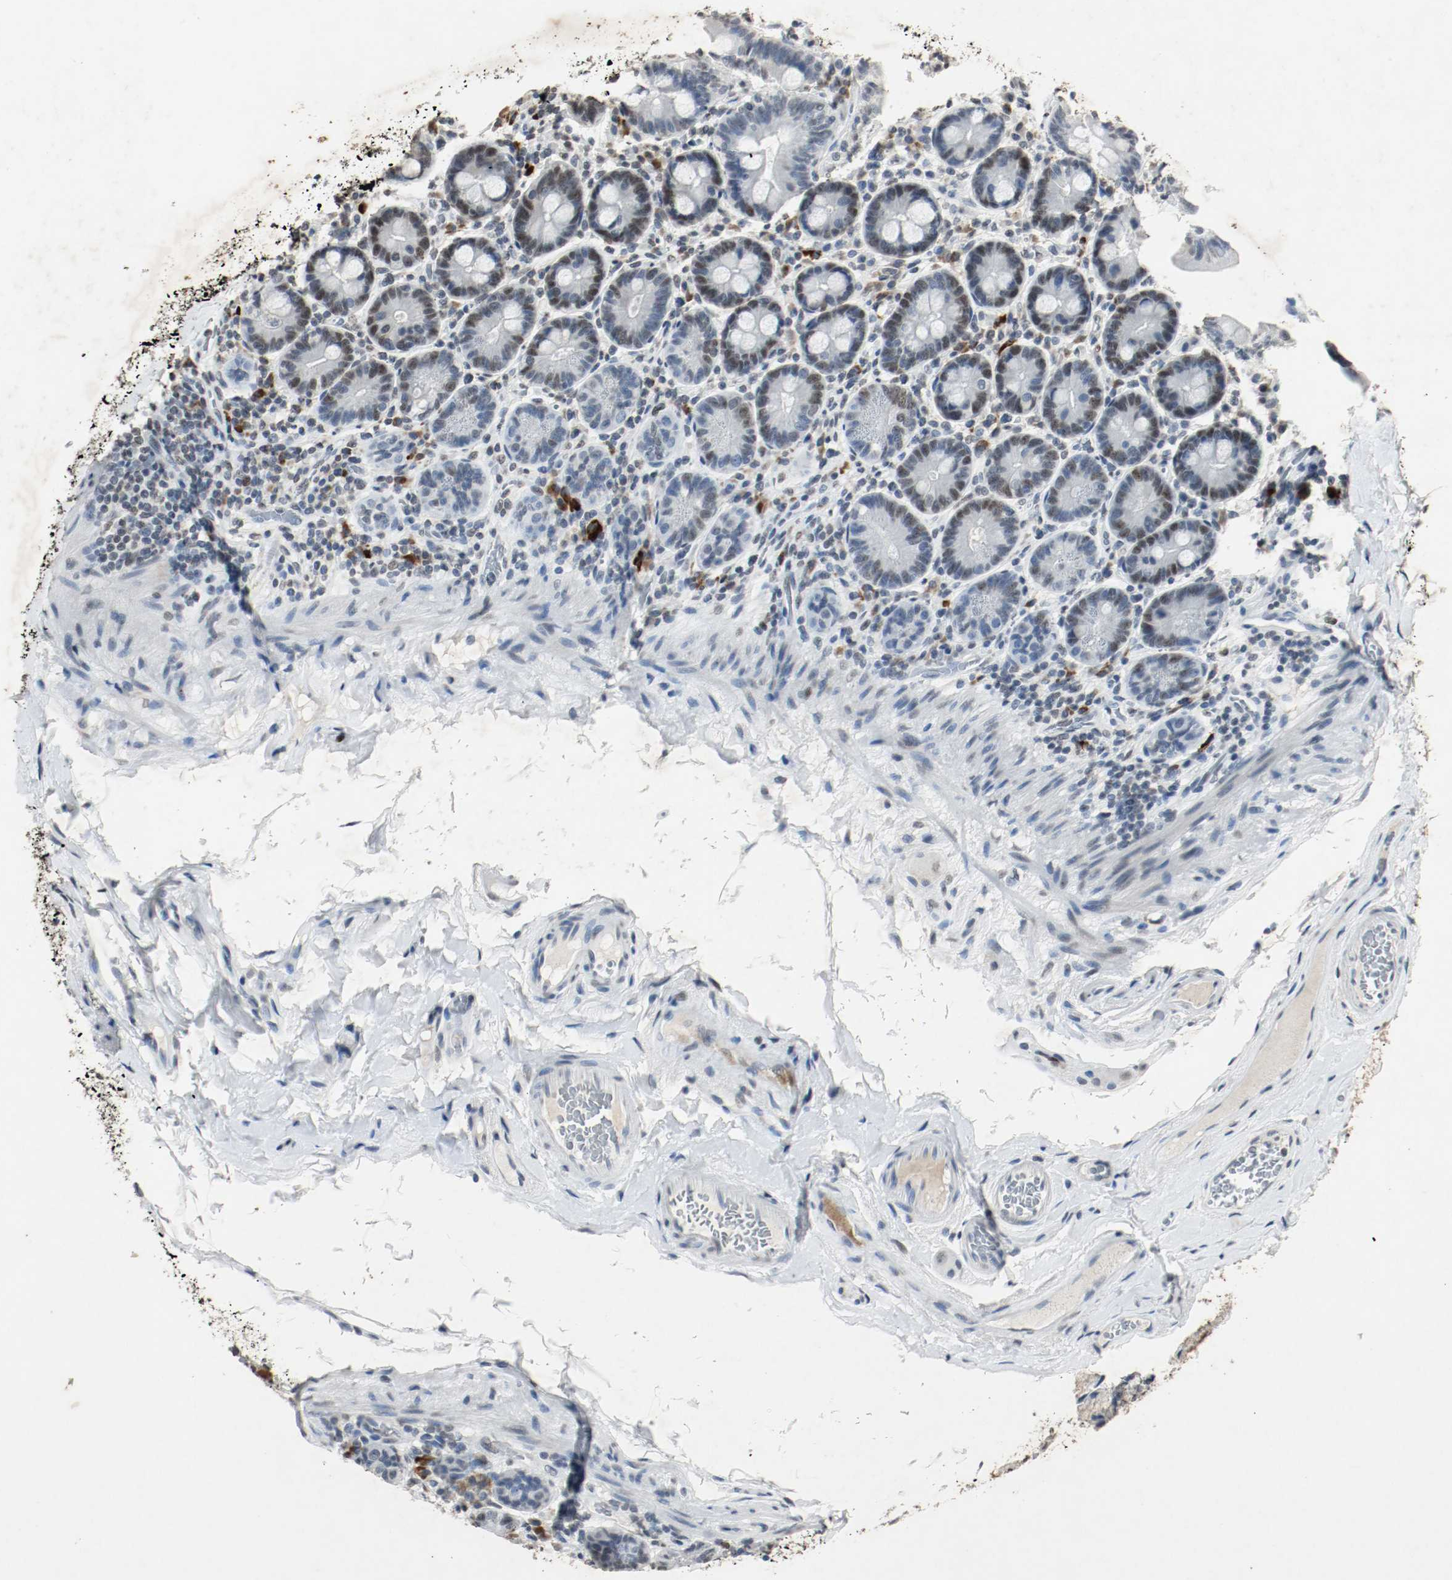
{"staining": {"intensity": "moderate", "quantity": "<25%", "location": "nuclear"}, "tissue": "duodenum", "cell_type": "Glandular cells", "image_type": "normal", "snomed": [{"axis": "morphology", "description": "Normal tissue, NOS"}, {"axis": "topography", "description": "Duodenum"}], "caption": "Immunohistochemistry histopathology image of normal human duodenum stained for a protein (brown), which demonstrates low levels of moderate nuclear expression in approximately <25% of glandular cells.", "gene": "DNMT1", "patient": {"sex": "male", "age": 66}}